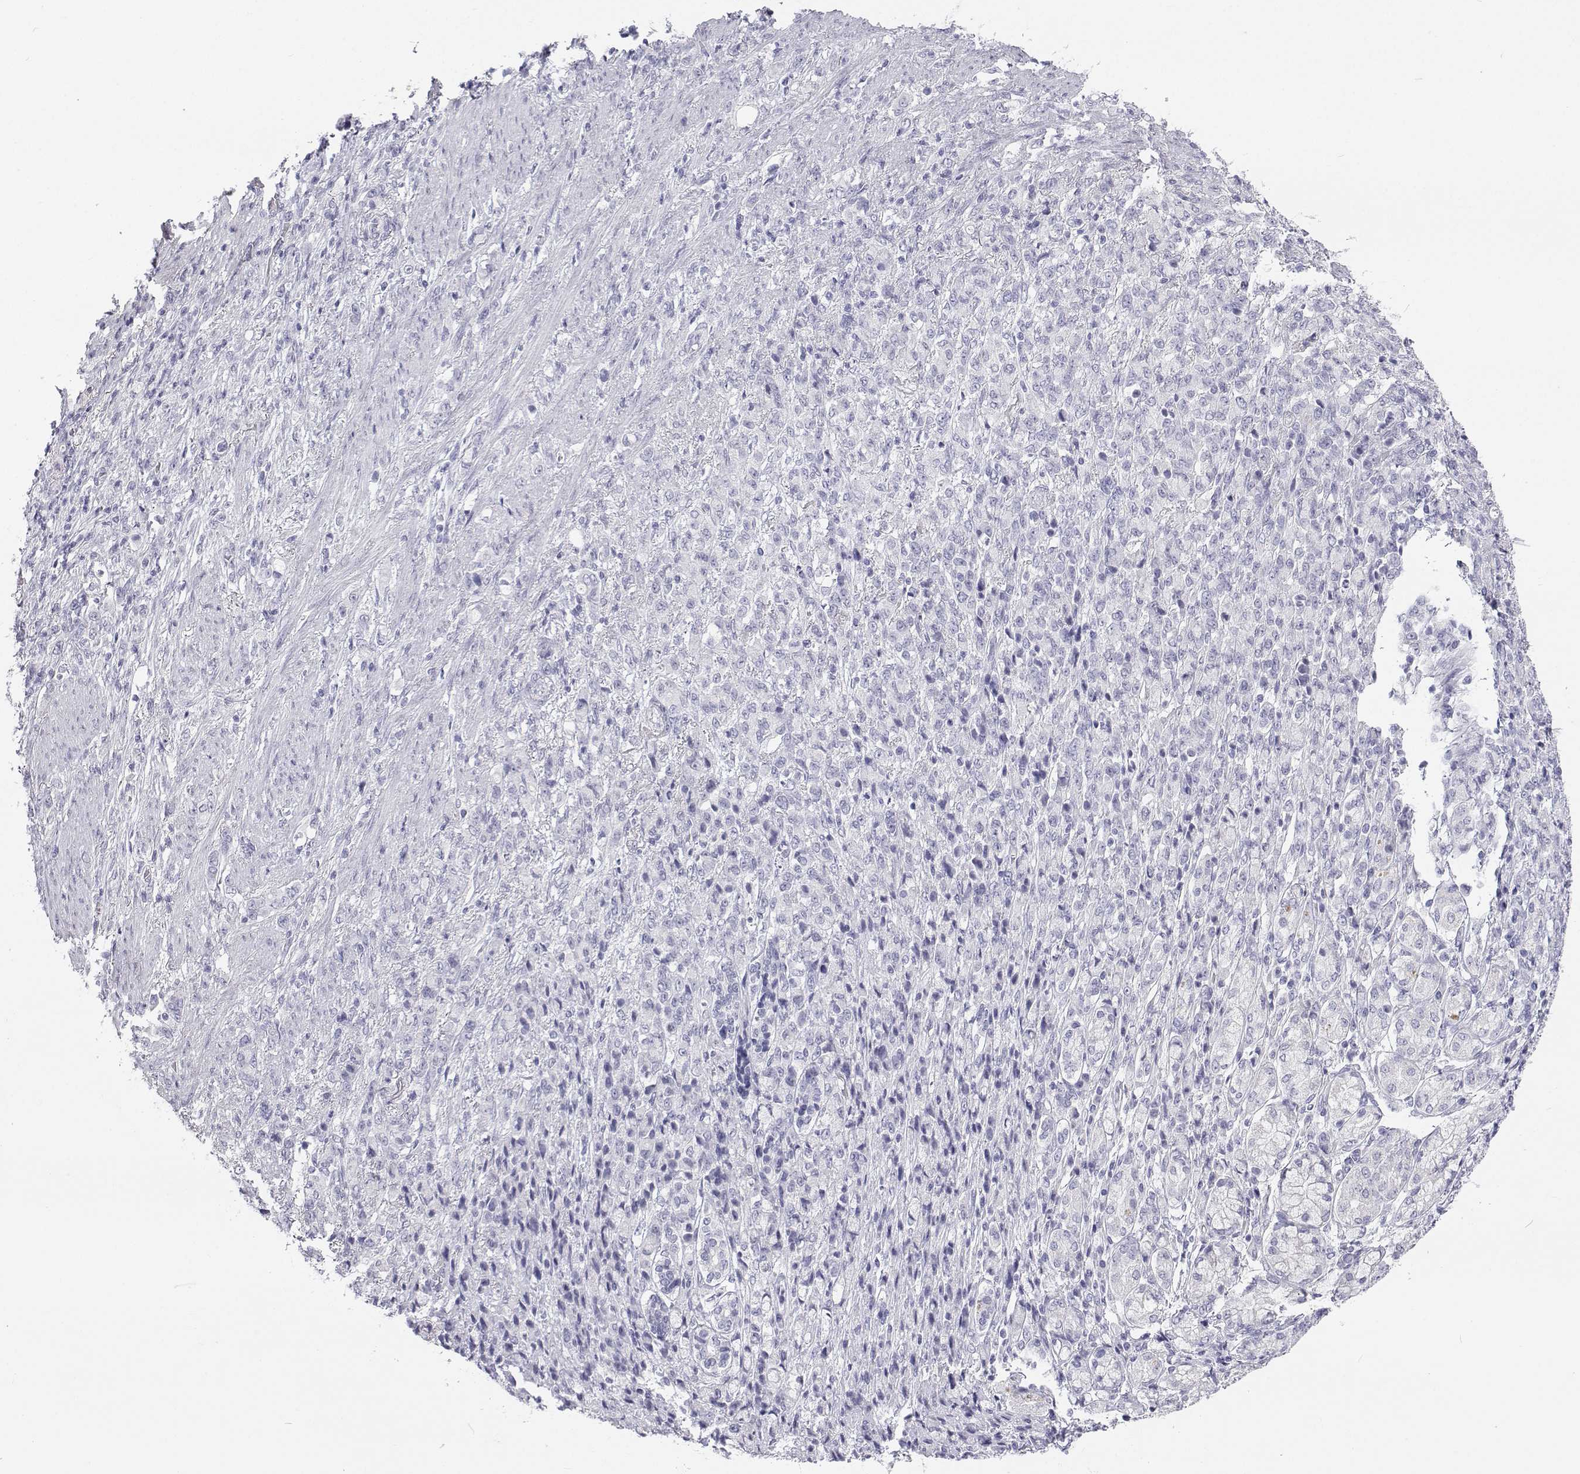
{"staining": {"intensity": "negative", "quantity": "none", "location": "none"}, "tissue": "stomach cancer", "cell_type": "Tumor cells", "image_type": "cancer", "snomed": [{"axis": "morphology", "description": "Adenocarcinoma, NOS"}, {"axis": "topography", "description": "Stomach"}], "caption": "Immunohistochemistry image of human stomach adenocarcinoma stained for a protein (brown), which demonstrates no expression in tumor cells.", "gene": "TTN", "patient": {"sex": "female", "age": 79}}